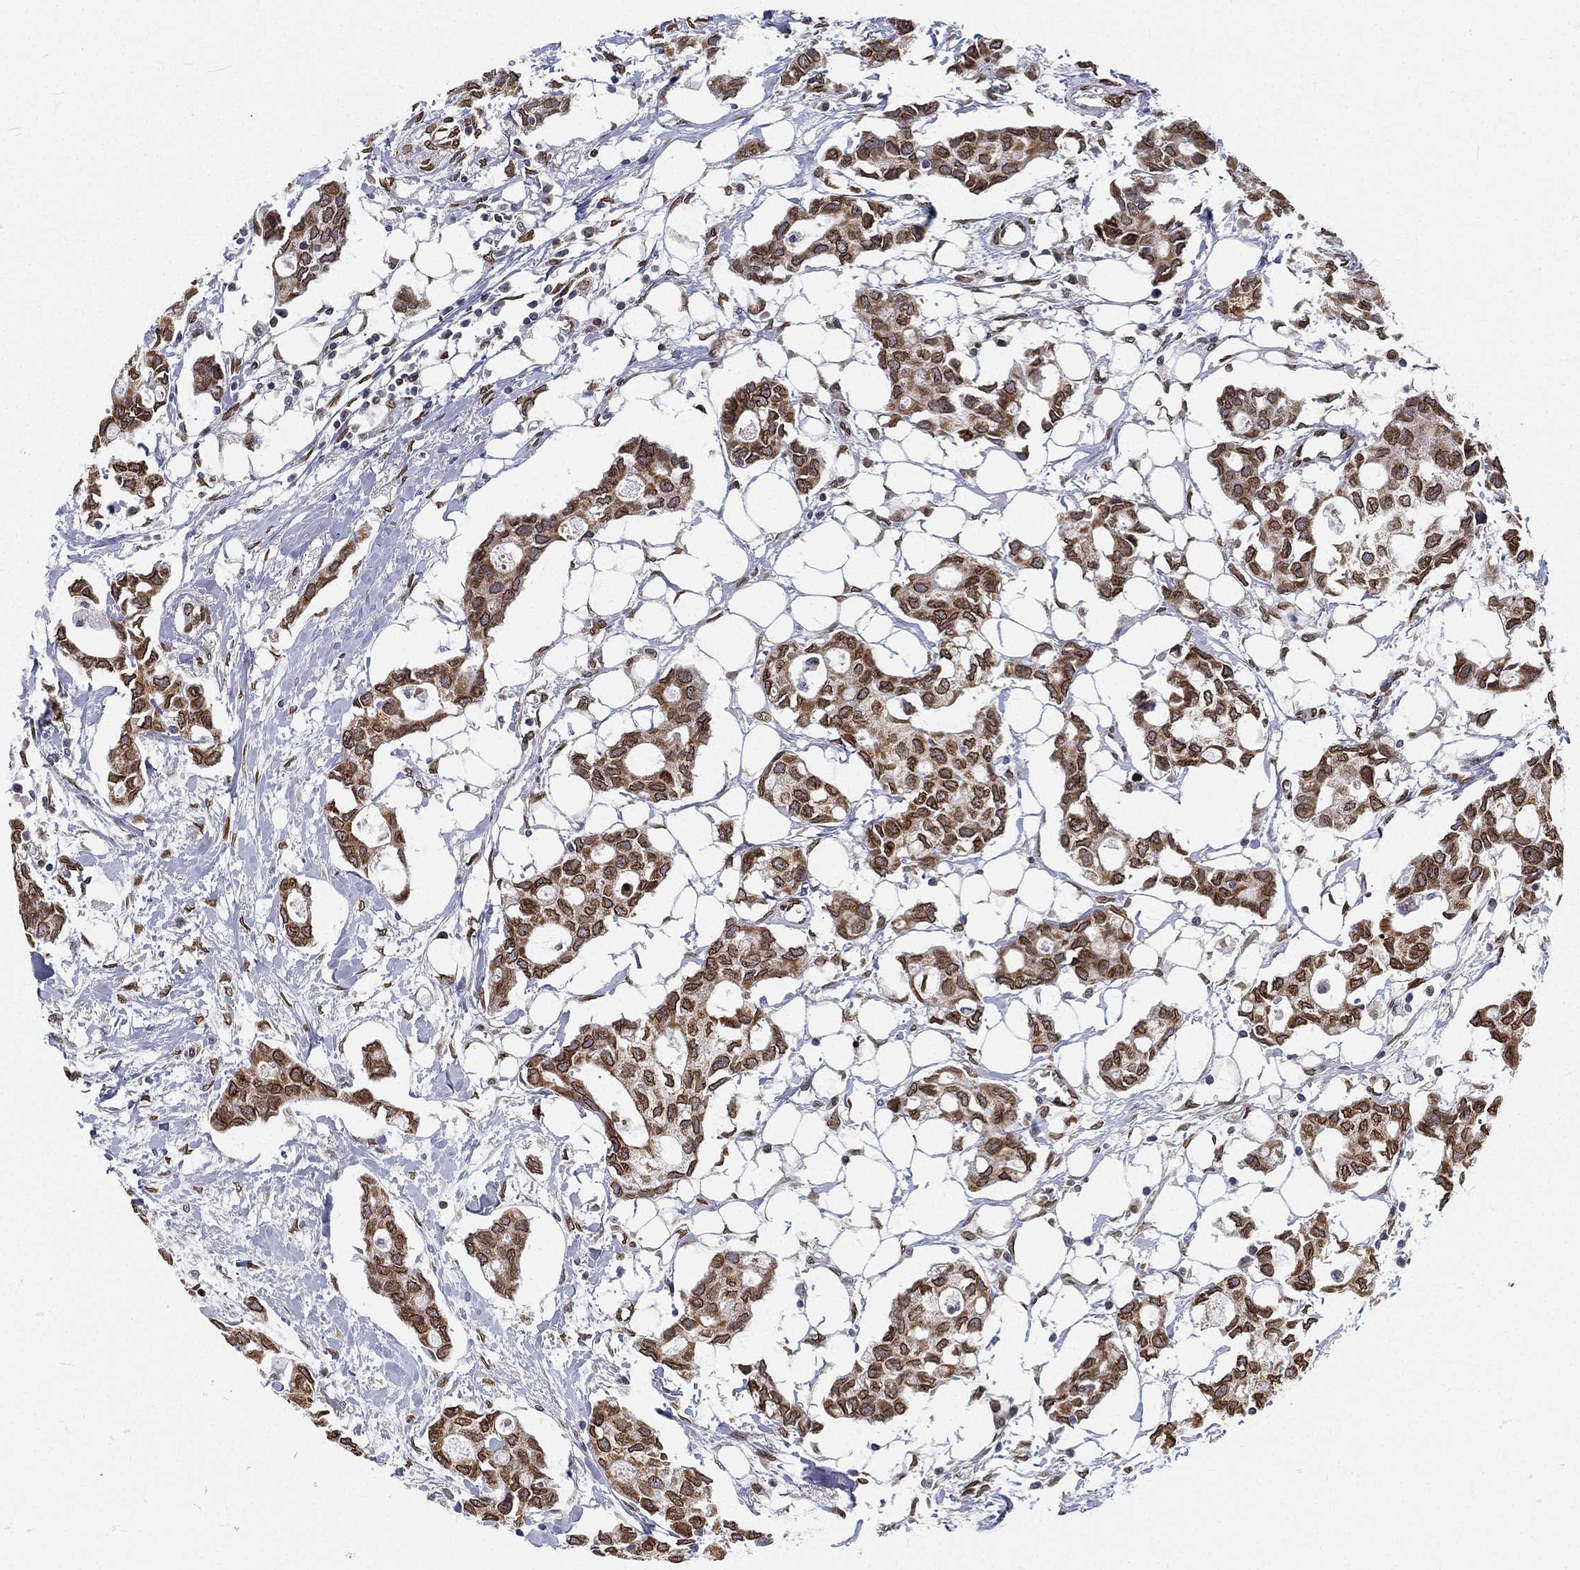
{"staining": {"intensity": "strong", "quantity": ">75%", "location": "cytoplasmic/membranous,nuclear"}, "tissue": "breast cancer", "cell_type": "Tumor cells", "image_type": "cancer", "snomed": [{"axis": "morphology", "description": "Duct carcinoma"}, {"axis": "topography", "description": "Breast"}], "caption": "Tumor cells exhibit high levels of strong cytoplasmic/membranous and nuclear positivity in approximately >75% of cells in human breast cancer (invasive ductal carcinoma). The staining is performed using DAB (3,3'-diaminobenzidine) brown chromogen to label protein expression. The nuclei are counter-stained blue using hematoxylin.", "gene": "PALB2", "patient": {"sex": "female", "age": 83}}